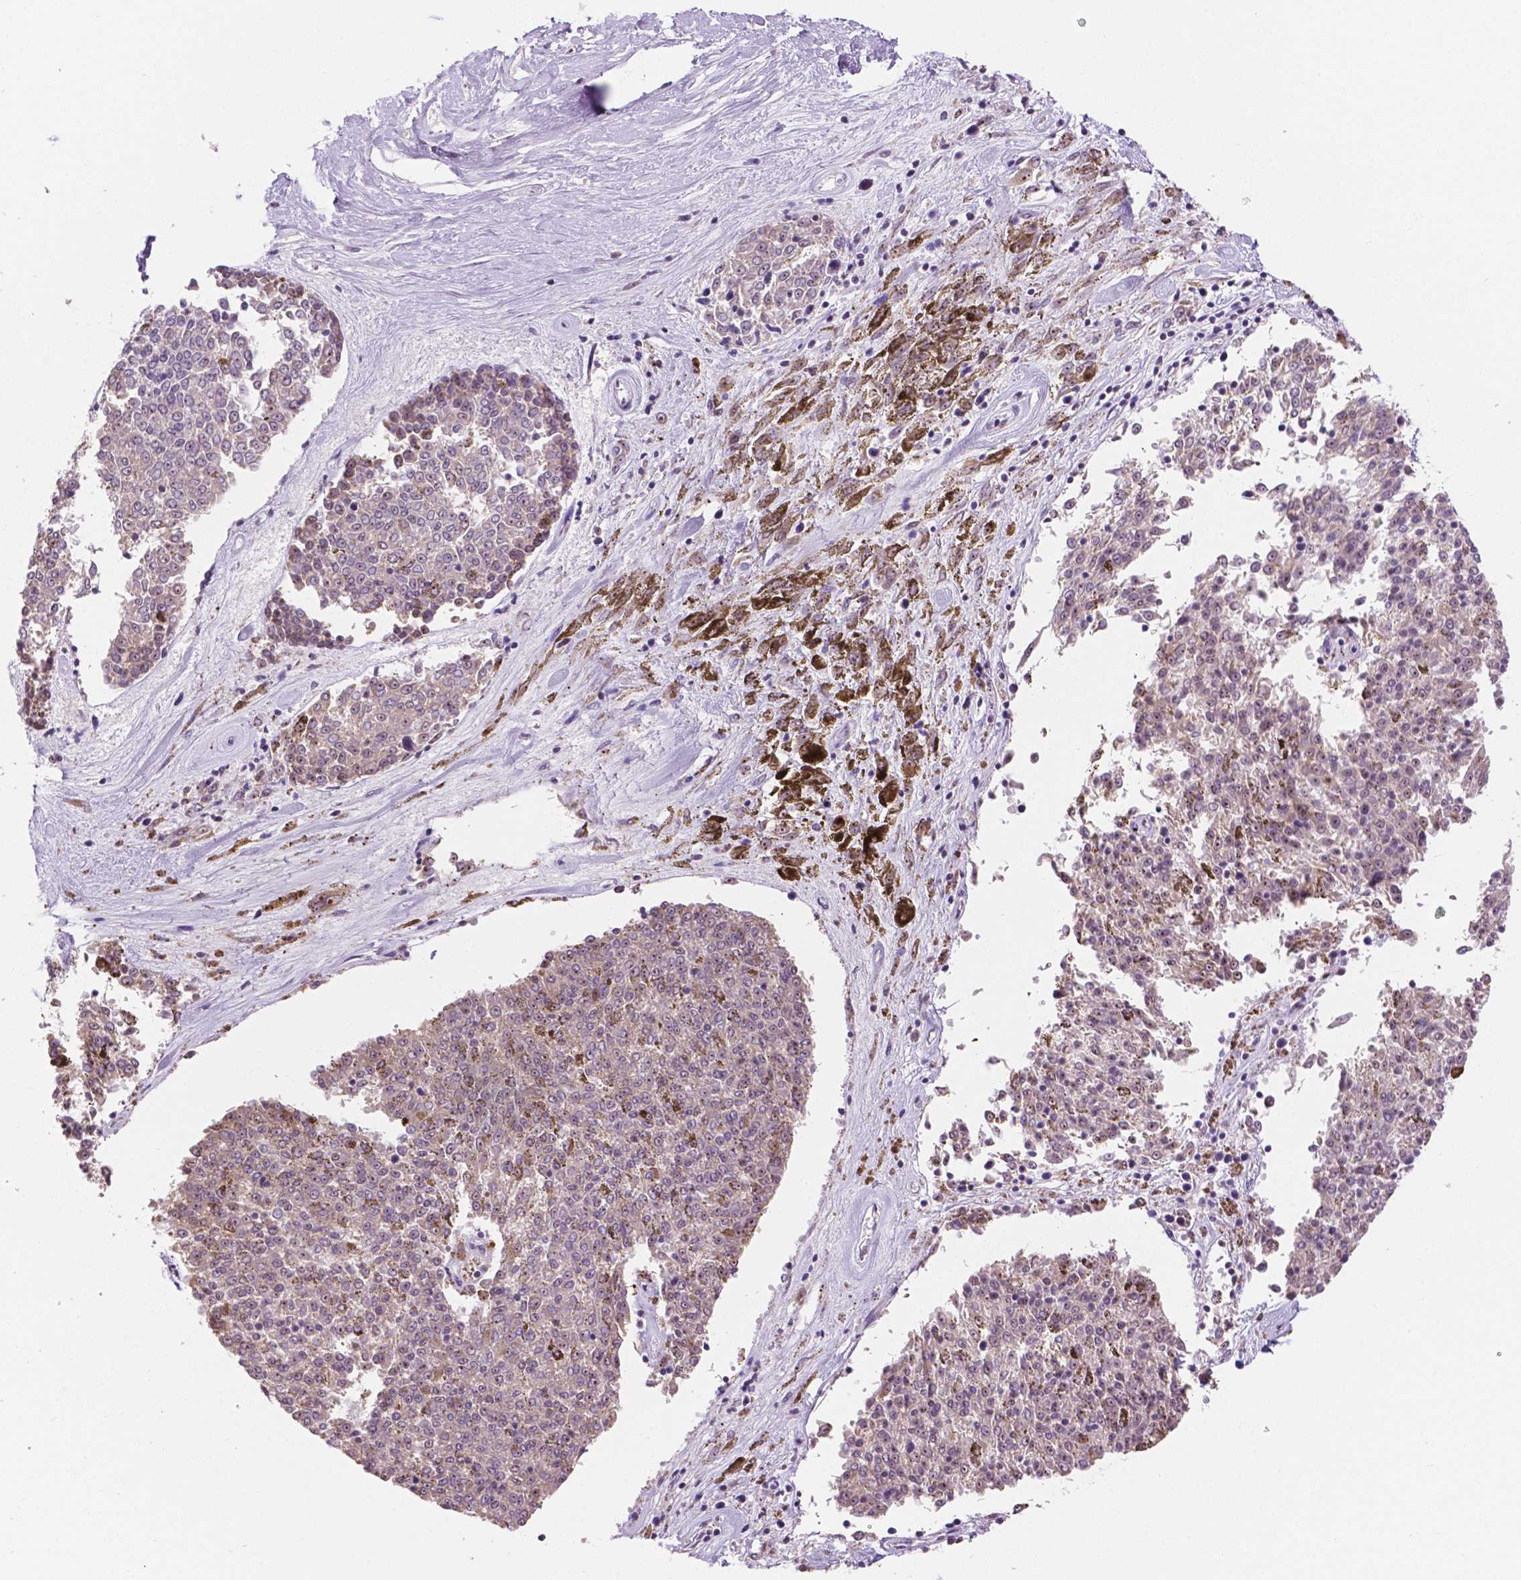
{"staining": {"intensity": "weak", "quantity": "25%-75%", "location": "nuclear"}, "tissue": "melanoma", "cell_type": "Tumor cells", "image_type": "cancer", "snomed": [{"axis": "morphology", "description": "Malignant melanoma, NOS"}, {"axis": "topography", "description": "Skin"}], "caption": "The immunohistochemical stain labels weak nuclear expression in tumor cells of melanoma tissue. Nuclei are stained in blue.", "gene": "NHP2", "patient": {"sex": "female", "age": 72}}